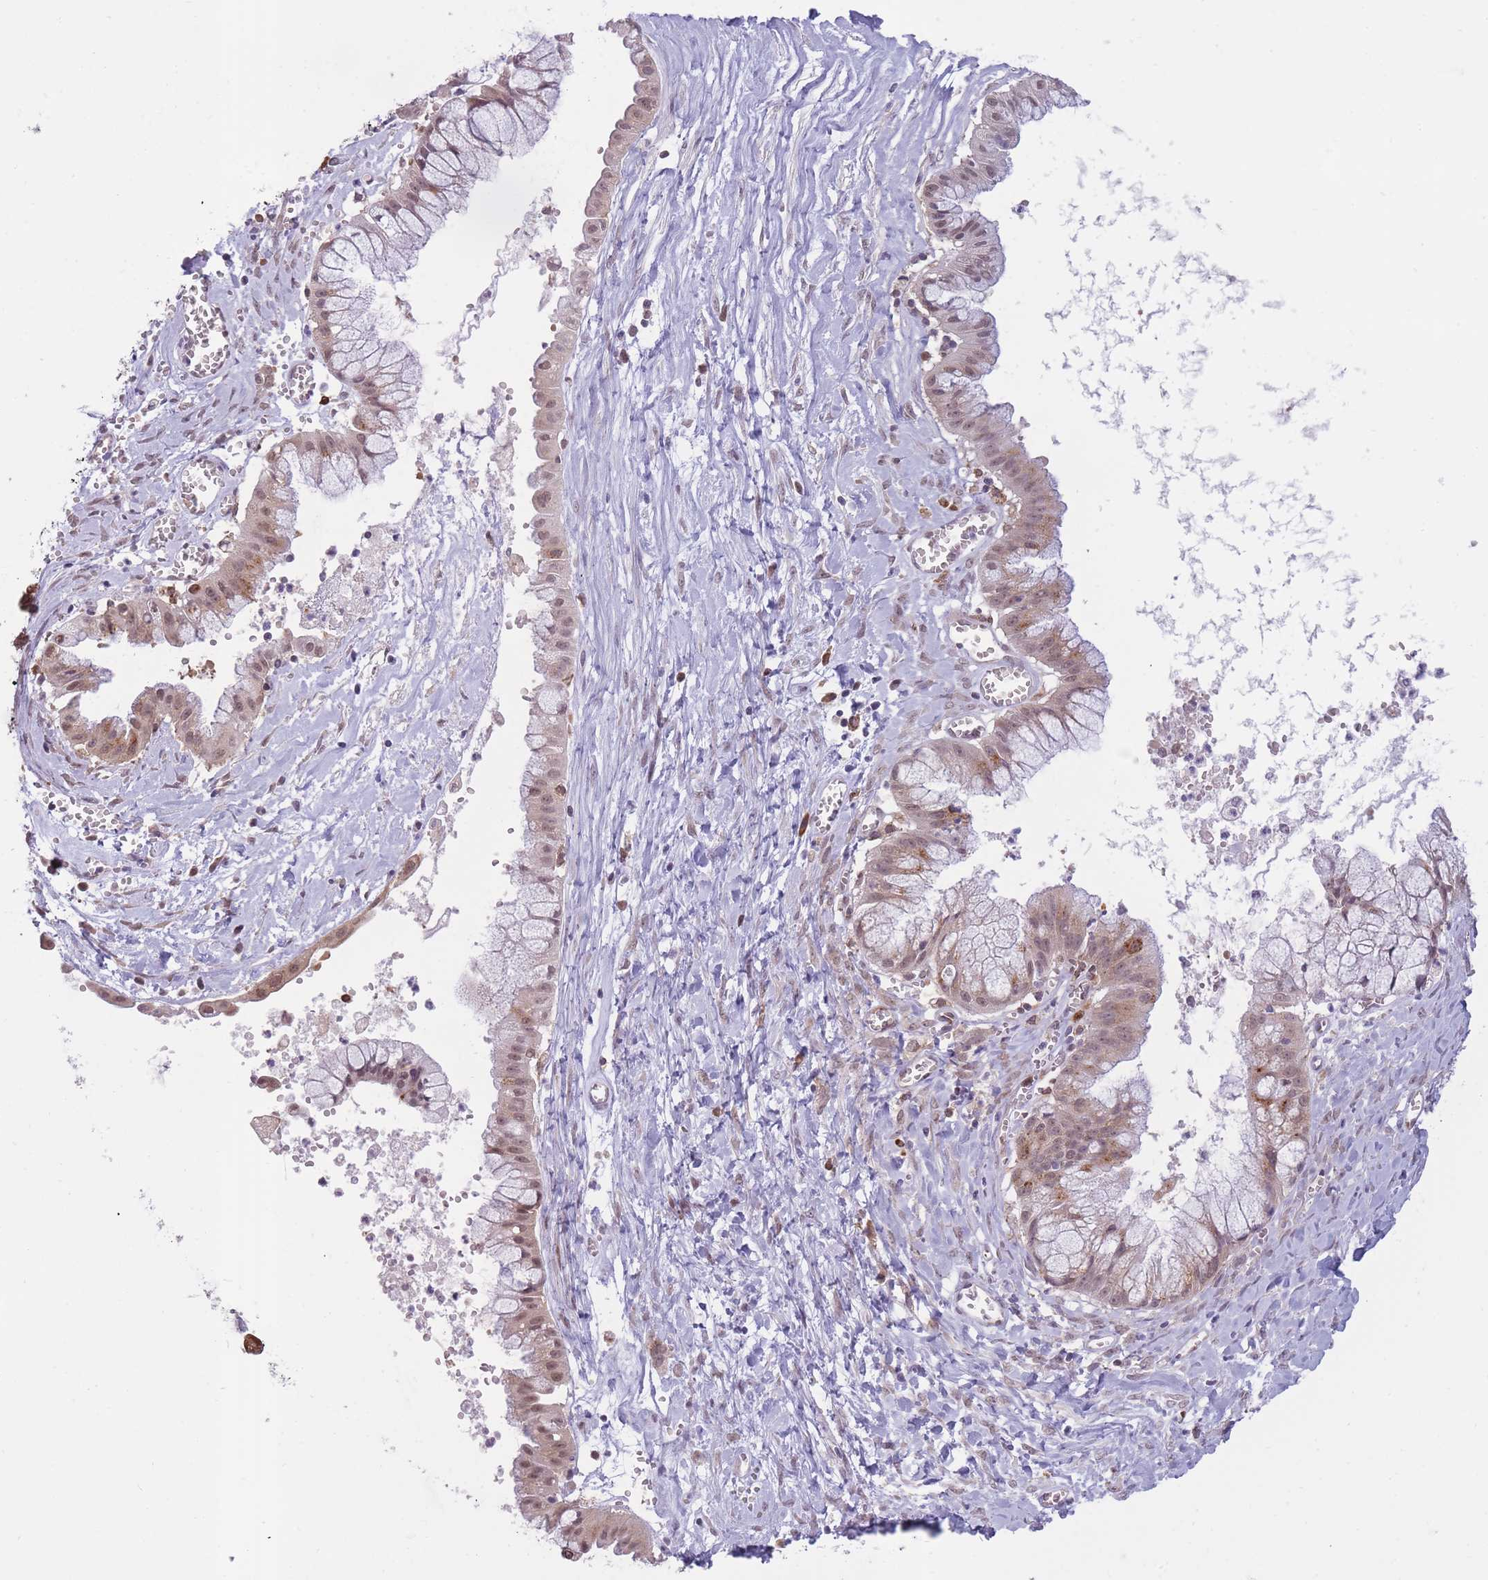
{"staining": {"intensity": "moderate", "quantity": ">75%", "location": "cytoplasmic/membranous,nuclear"}, "tissue": "ovarian cancer", "cell_type": "Tumor cells", "image_type": "cancer", "snomed": [{"axis": "morphology", "description": "Cystadenocarcinoma, mucinous, NOS"}, {"axis": "topography", "description": "Ovary"}], "caption": "Immunohistochemical staining of ovarian cancer (mucinous cystadenocarcinoma) displays moderate cytoplasmic/membranous and nuclear protein positivity in approximately >75% of tumor cells.", "gene": "TMEM121", "patient": {"sex": "female", "age": 70}}